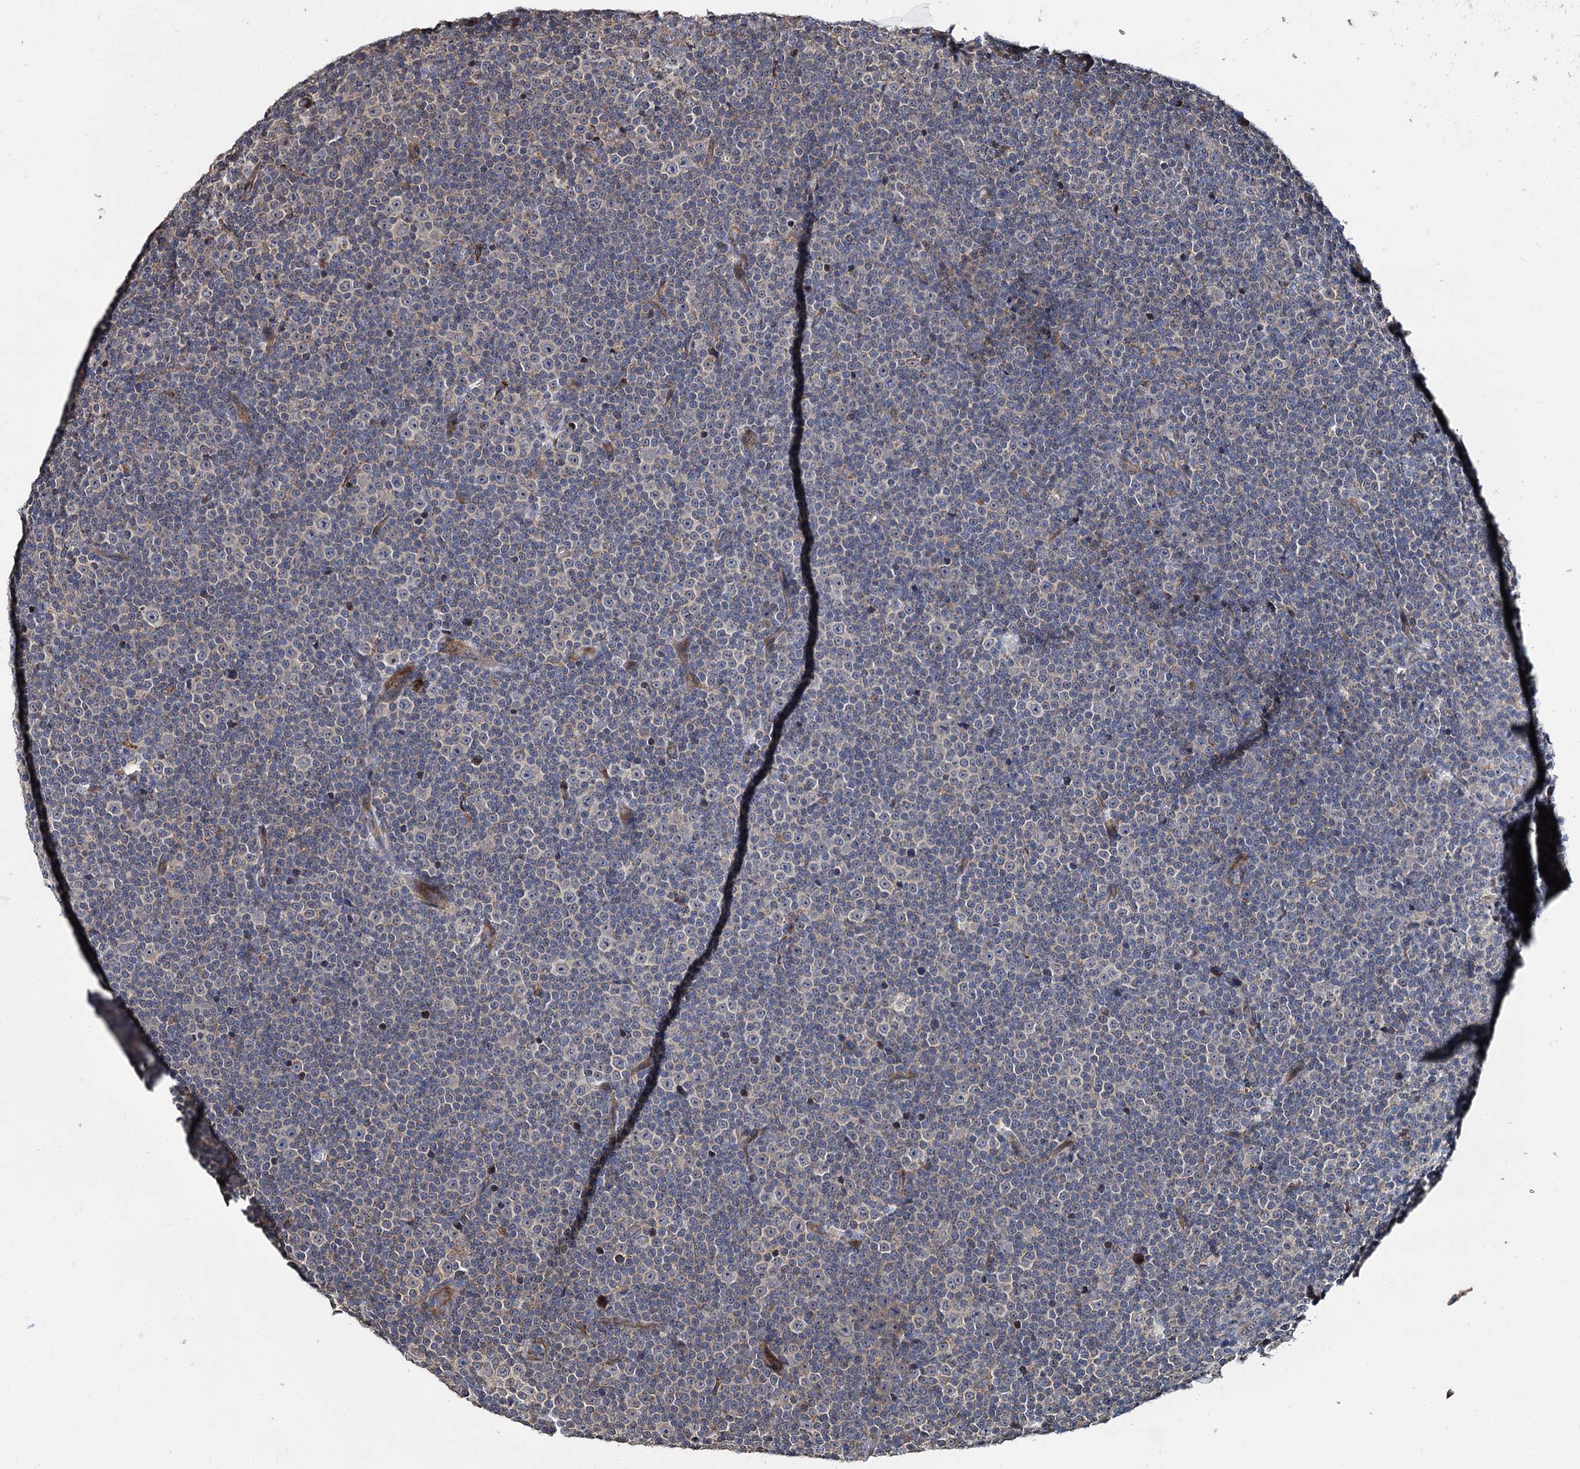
{"staining": {"intensity": "negative", "quantity": "none", "location": "none"}, "tissue": "lymphoma", "cell_type": "Tumor cells", "image_type": "cancer", "snomed": [{"axis": "morphology", "description": "Malignant lymphoma, non-Hodgkin's type, Low grade"}, {"axis": "topography", "description": "Lymph node"}], "caption": "DAB immunohistochemical staining of lymphoma displays no significant positivity in tumor cells. (DAB (3,3'-diaminobenzidine) immunohistochemistry with hematoxylin counter stain).", "gene": "WWC3", "patient": {"sex": "female", "age": 67}}